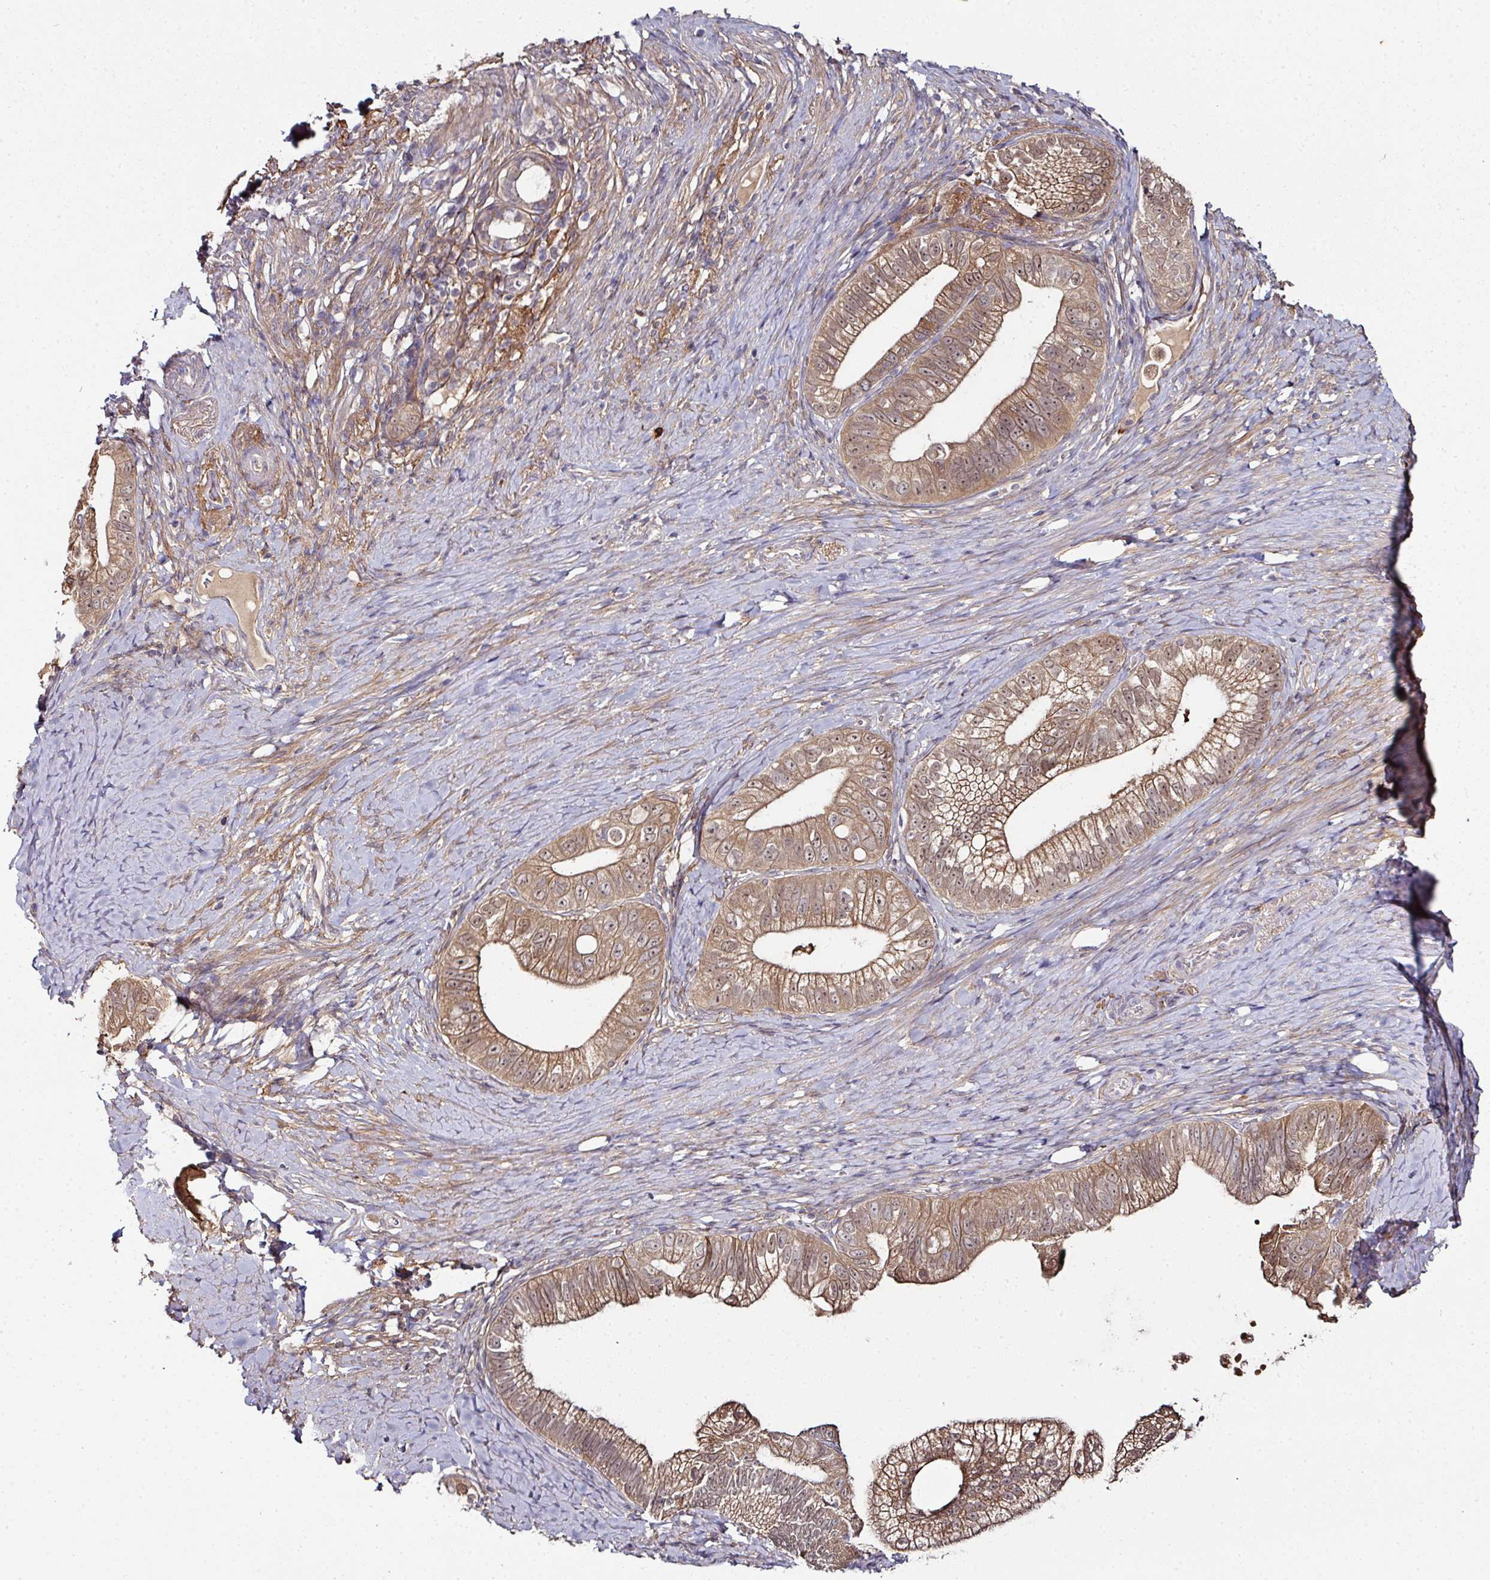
{"staining": {"intensity": "moderate", "quantity": ">75%", "location": "cytoplasmic/membranous"}, "tissue": "pancreatic cancer", "cell_type": "Tumor cells", "image_type": "cancer", "snomed": [{"axis": "morphology", "description": "Adenocarcinoma, NOS"}, {"axis": "topography", "description": "Pancreas"}], "caption": "Immunohistochemical staining of pancreatic cancer (adenocarcinoma) shows medium levels of moderate cytoplasmic/membranous protein staining in about >75% of tumor cells. Immunohistochemistry stains the protein in brown and the nuclei are stained blue.", "gene": "CTDSP2", "patient": {"sex": "male", "age": 70}}